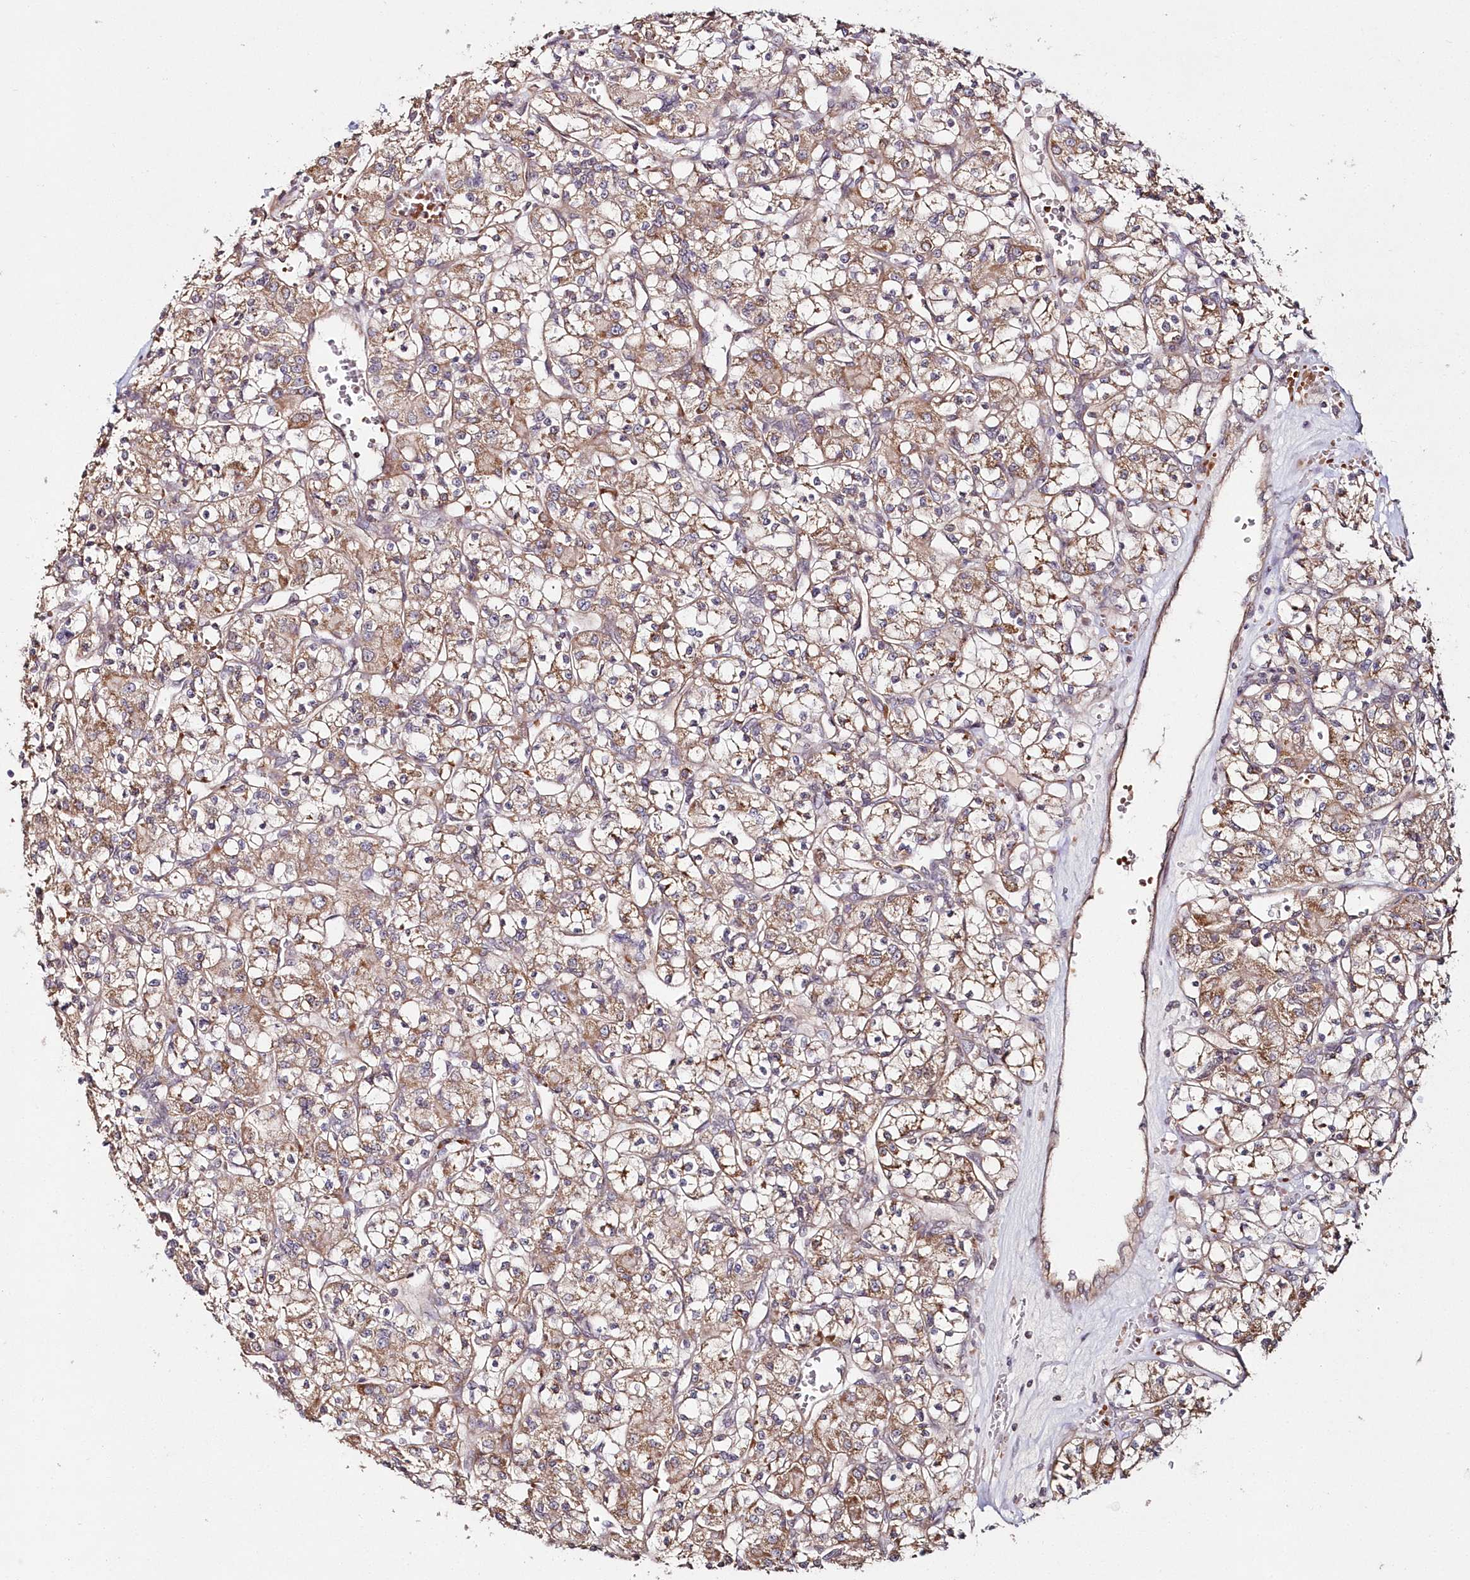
{"staining": {"intensity": "moderate", "quantity": "25%-75%", "location": "cytoplasmic/membranous"}, "tissue": "renal cancer", "cell_type": "Tumor cells", "image_type": "cancer", "snomed": [{"axis": "morphology", "description": "Adenocarcinoma, NOS"}, {"axis": "topography", "description": "Kidney"}], "caption": "Protein staining by immunohistochemistry demonstrates moderate cytoplasmic/membranous expression in approximately 25%-75% of tumor cells in adenocarcinoma (renal).", "gene": "HYCC2", "patient": {"sex": "female", "age": 59}}